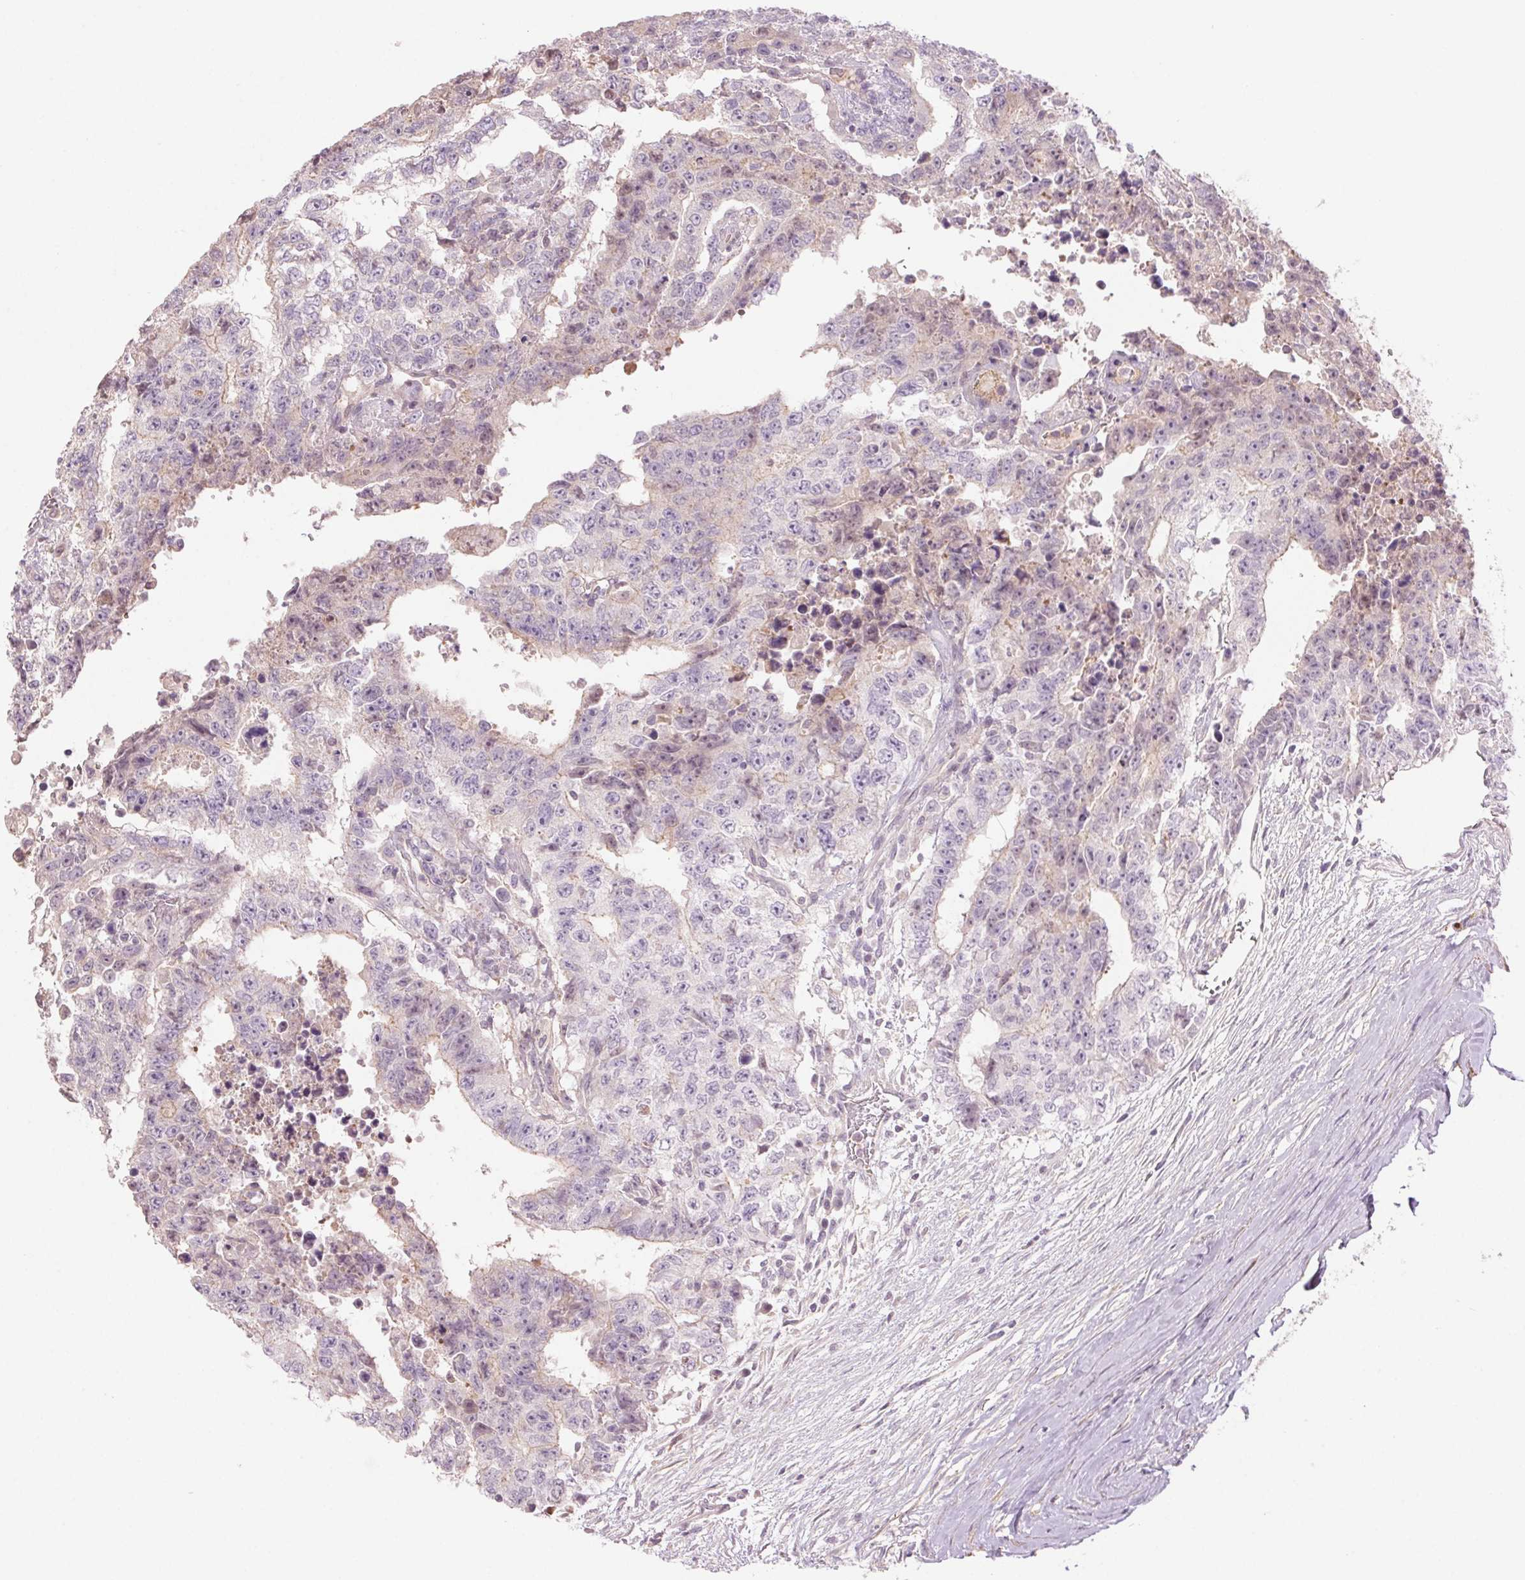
{"staining": {"intensity": "negative", "quantity": "none", "location": "none"}, "tissue": "testis cancer", "cell_type": "Tumor cells", "image_type": "cancer", "snomed": [{"axis": "morphology", "description": "Carcinoma, Embryonal, NOS"}, {"axis": "topography", "description": "Testis"}], "caption": "IHC of testis cancer reveals no positivity in tumor cells.", "gene": "HHLA2", "patient": {"sex": "male", "age": 24}}